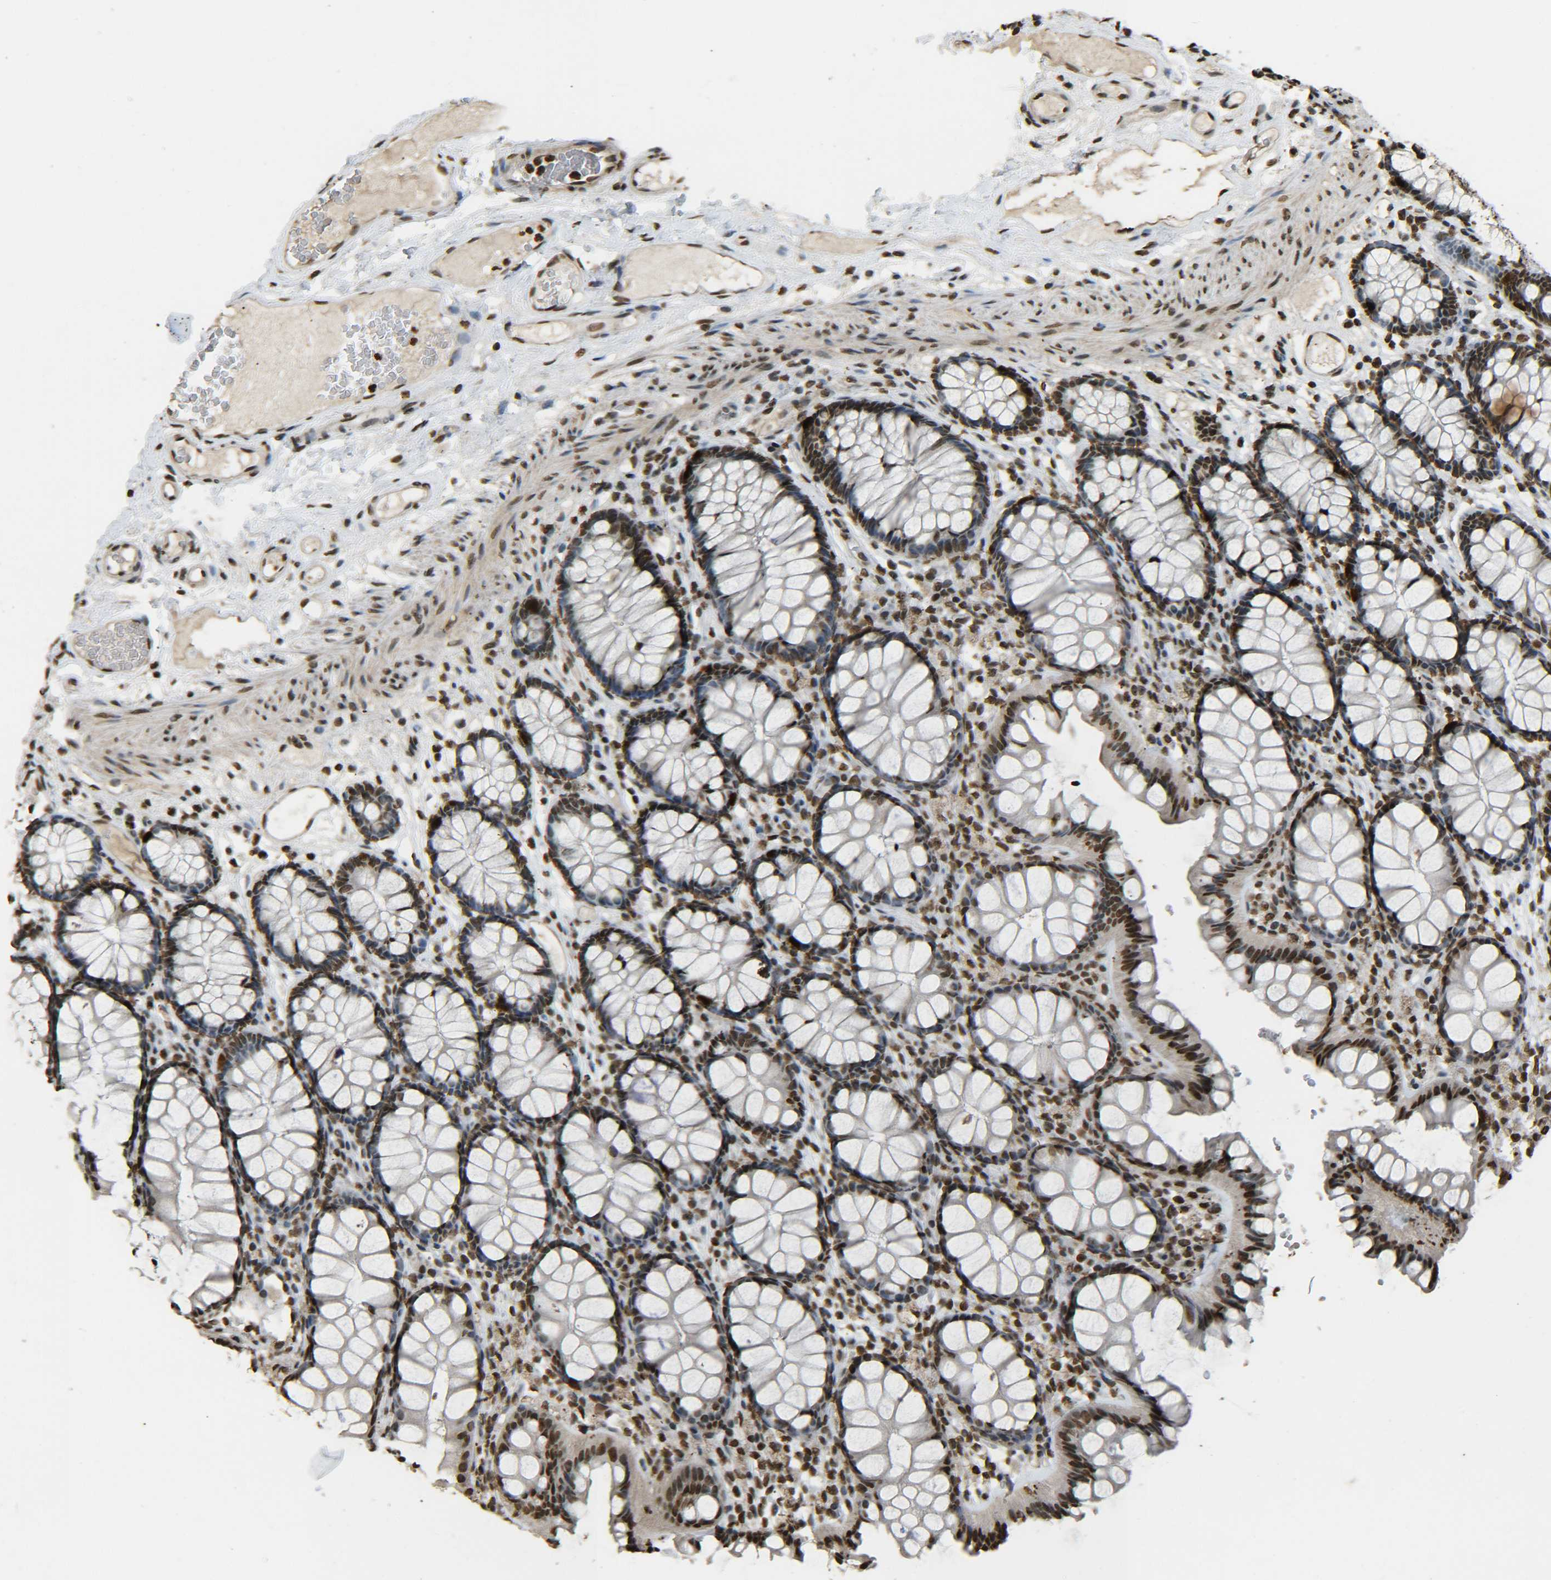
{"staining": {"intensity": "moderate", "quantity": "25%-75%", "location": "nuclear"}, "tissue": "colon", "cell_type": "Endothelial cells", "image_type": "normal", "snomed": [{"axis": "morphology", "description": "Normal tissue, NOS"}, {"axis": "topography", "description": "Colon"}], "caption": "Immunohistochemistry micrograph of unremarkable colon: human colon stained using immunohistochemistry demonstrates medium levels of moderate protein expression localized specifically in the nuclear of endothelial cells, appearing as a nuclear brown color.", "gene": "H4C16", "patient": {"sex": "female", "age": 55}}